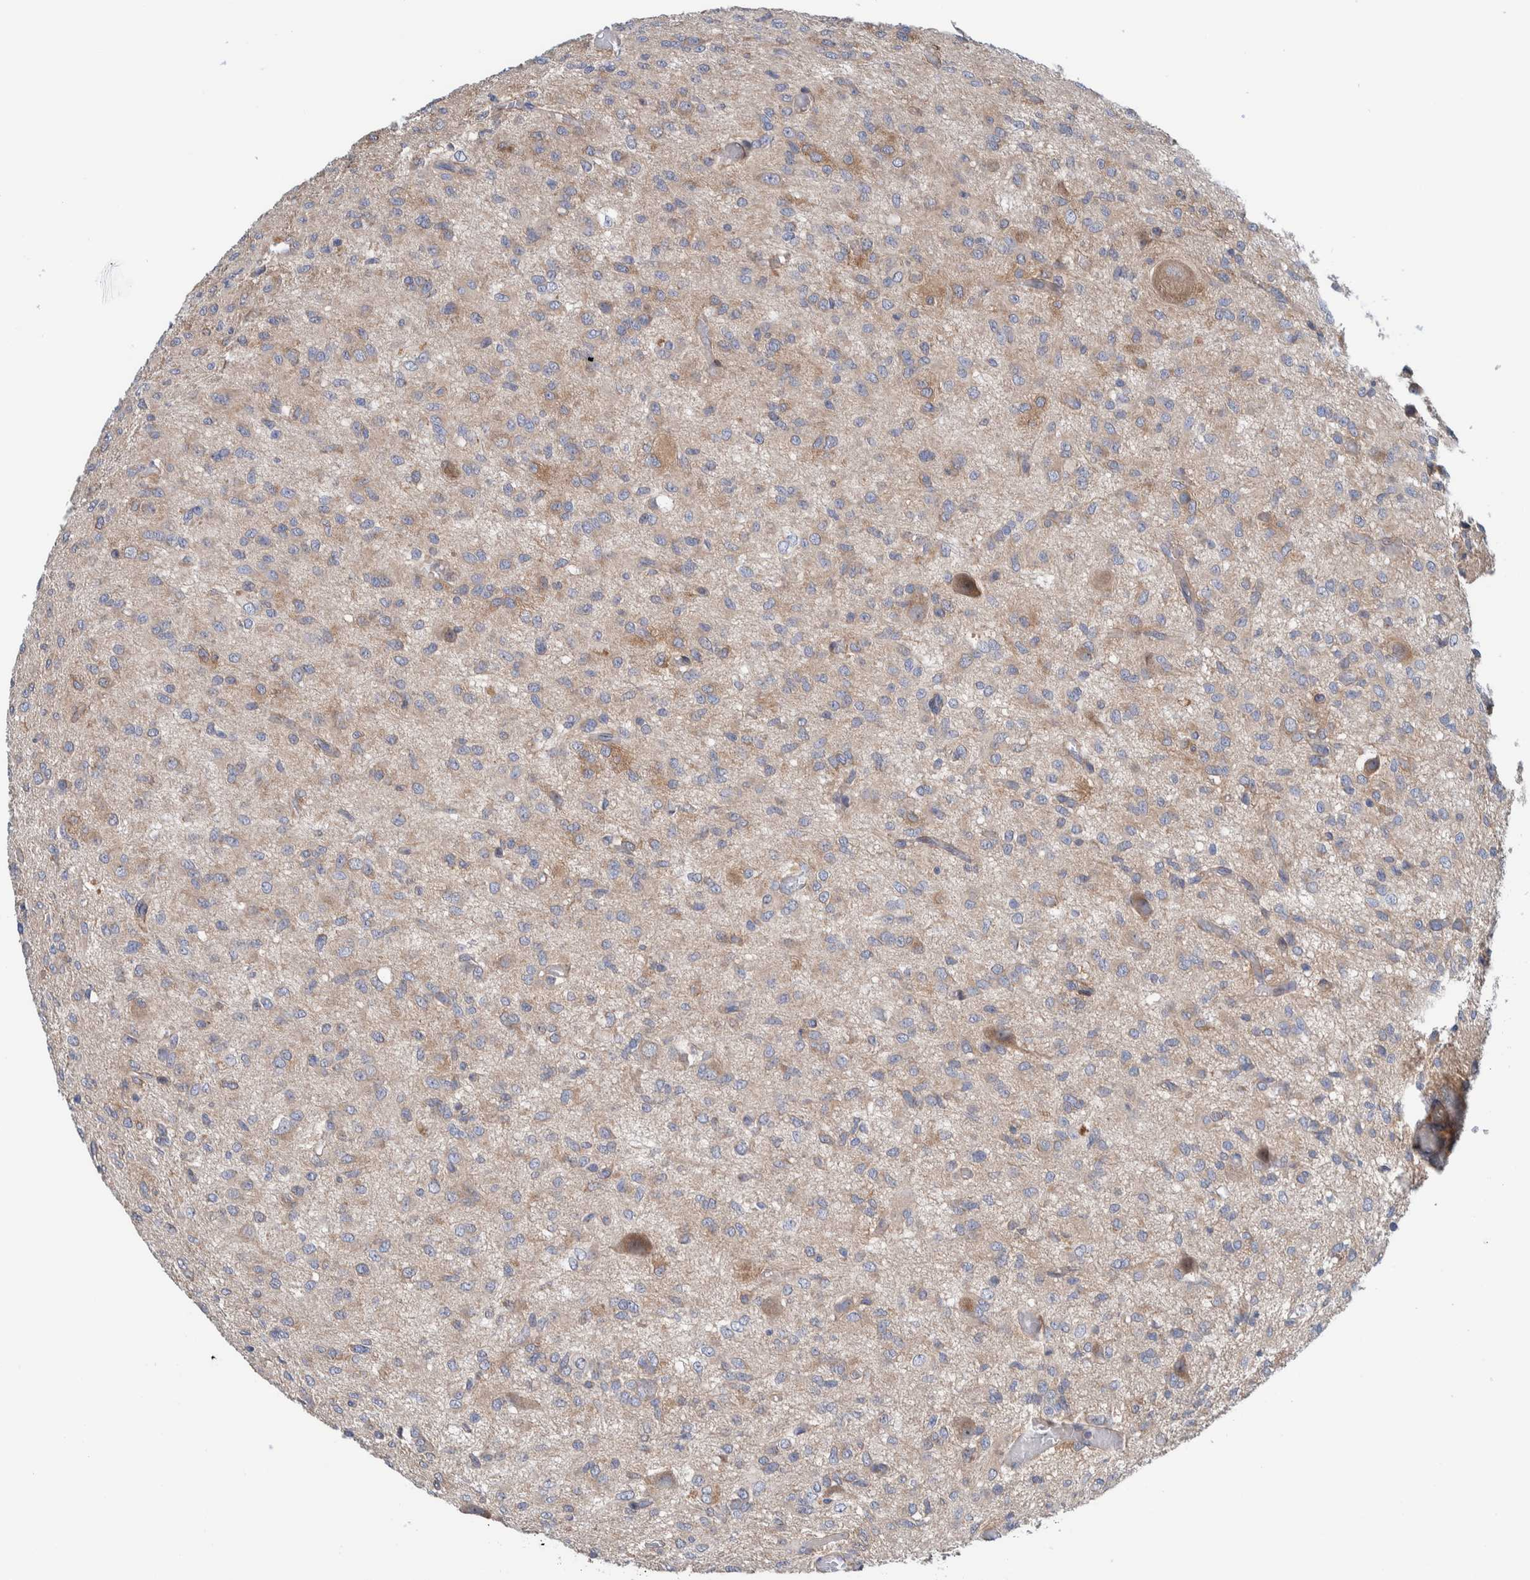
{"staining": {"intensity": "weak", "quantity": ">75%", "location": "cytoplasmic/membranous"}, "tissue": "glioma", "cell_type": "Tumor cells", "image_type": "cancer", "snomed": [{"axis": "morphology", "description": "Glioma, malignant, High grade"}, {"axis": "topography", "description": "Brain"}], "caption": "Immunohistochemical staining of human glioma reveals low levels of weak cytoplasmic/membranous positivity in about >75% of tumor cells.", "gene": "CCM2", "patient": {"sex": "female", "age": 59}}